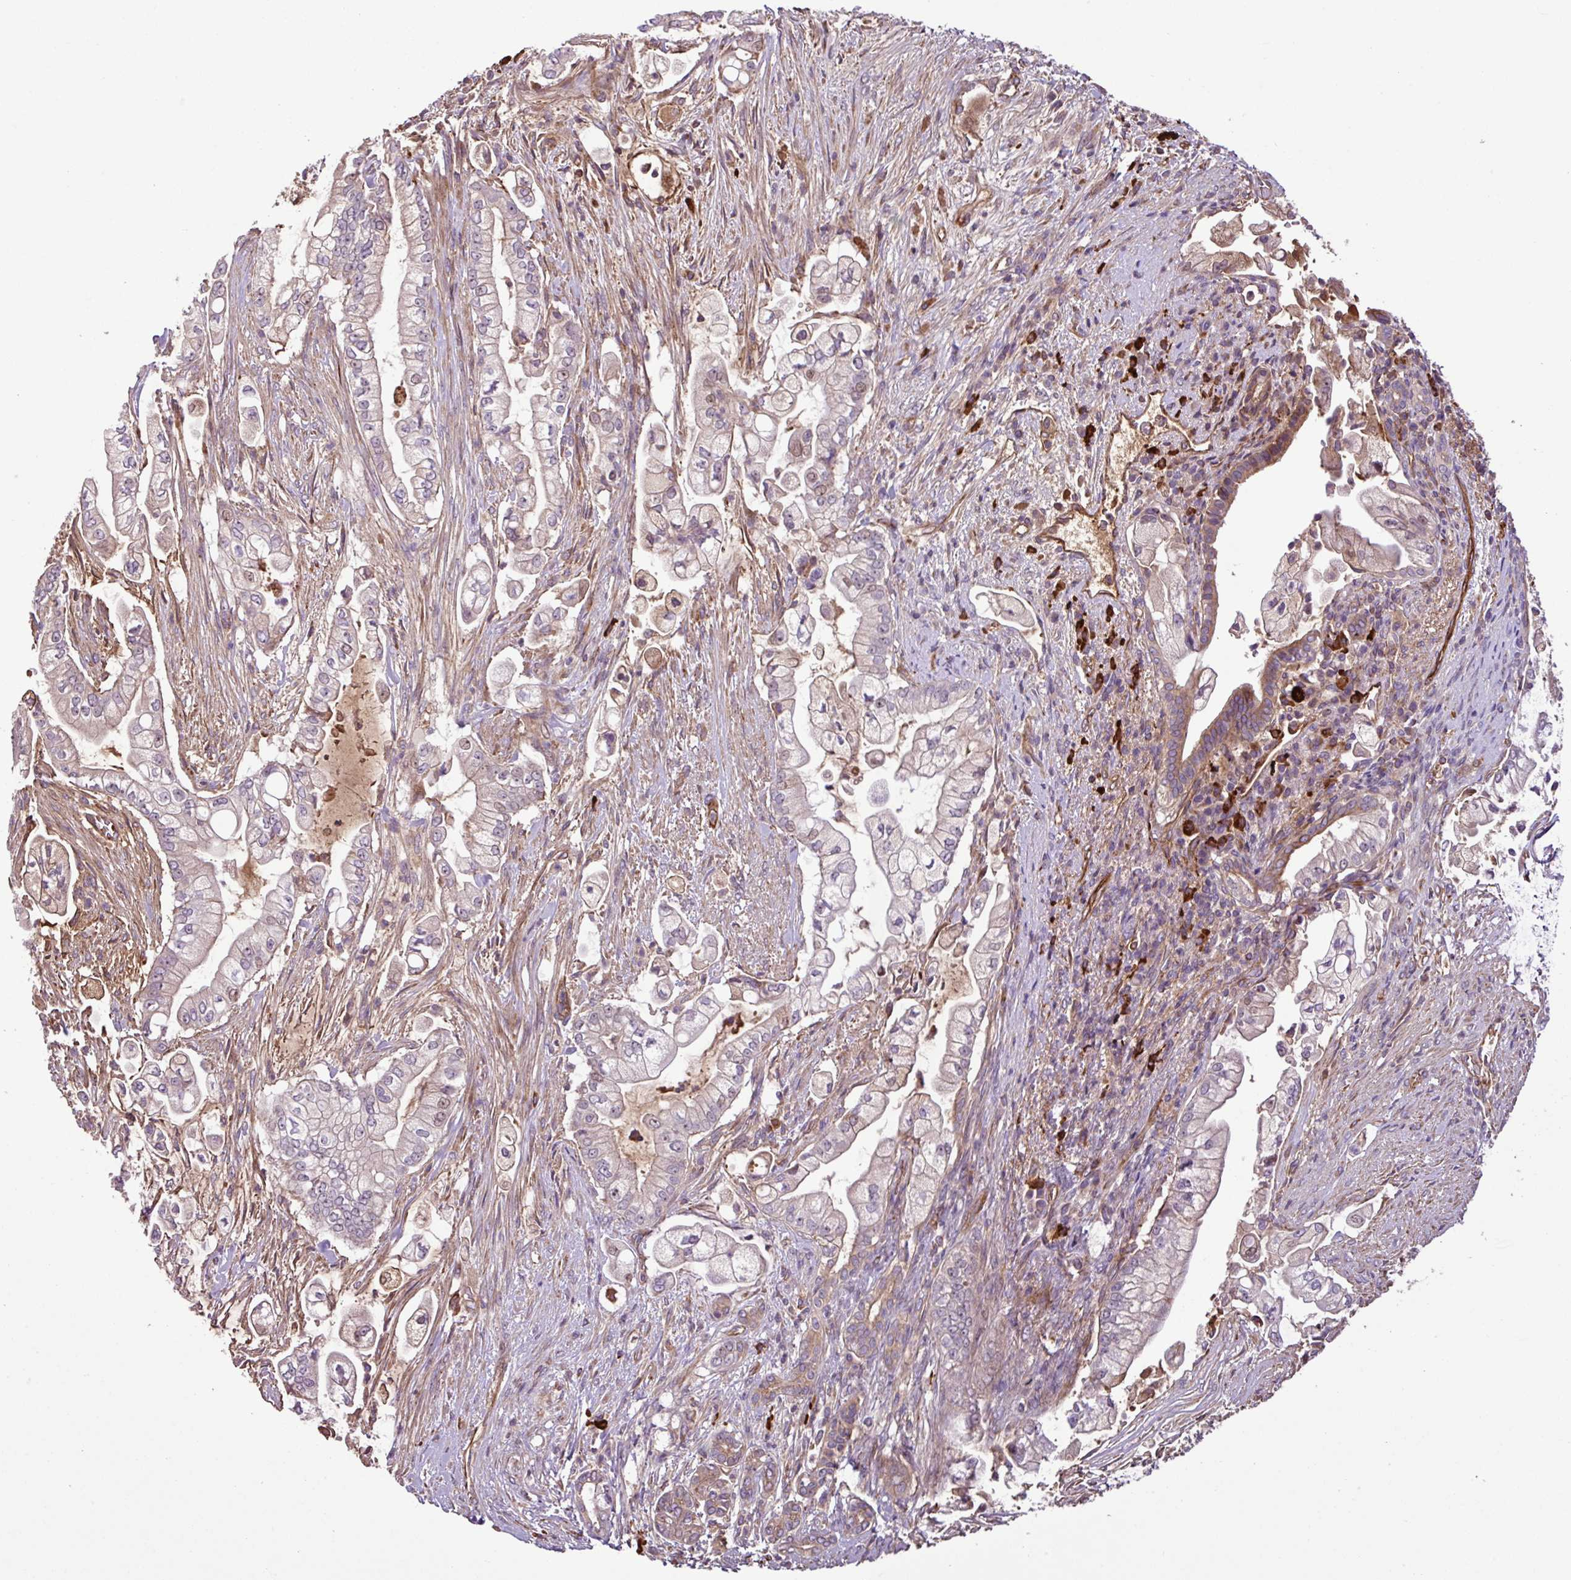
{"staining": {"intensity": "weak", "quantity": "<25%", "location": "cytoplasmic/membranous"}, "tissue": "pancreatic cancer", "cell_type": "Tumor cells", "image_type": "cancer", "snomed": [{"axis": "morphology", "description": "Adenocarcinoma, NOS"}, {"axis": "topography", "description": "Pancreas"}], "caption": "Immunohistochemistry (IHC) histopathology image of neoplastic tissue: pancreatic cancer stained with DAB reveals no significant protein positivity in tumor cells.", "gene": "ZNF266", "patient": {"sex": "female", "age": 69}}